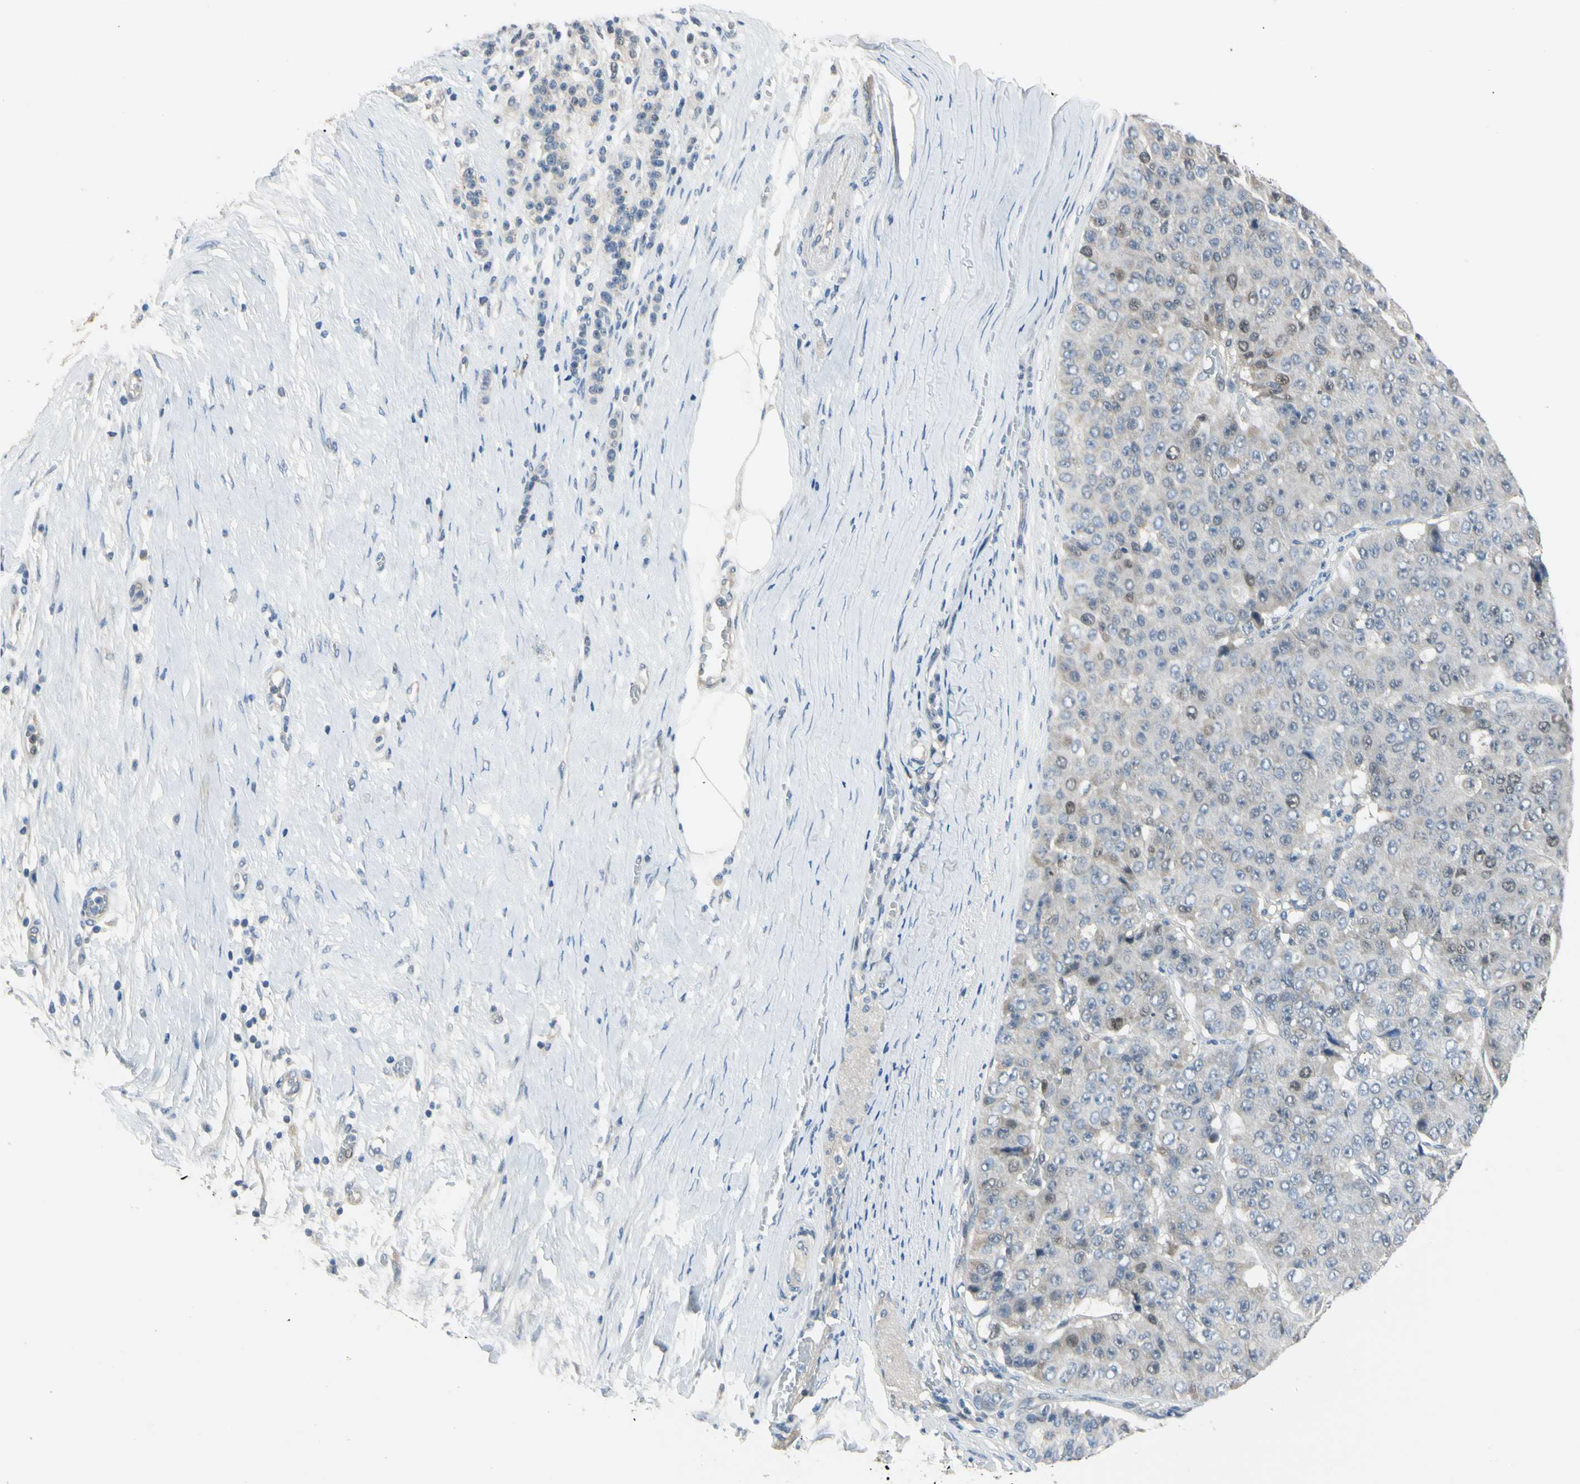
{"staining": {"intensity": "moderate", "quantity": "<25%", "location": "nuclear"}, "tissue": "pancreatic cancer", "cell_type": "Tumor cells", "image_type": "cancer", "snomed": [{"axis": "morphology", "description": "Adenocarcinoma, NOS"}, {"axis": "topography", "description": "Pancreas"}], "caption": "DAB (3,3'-diaminobenzidine) immunohistochemical staining of human pancreatic cancer displays moderate nuclear protein positivity in approximately <25% of tumor cells.", "gene": "LHX9", "patient": {"sex": "male", "age": 50}}